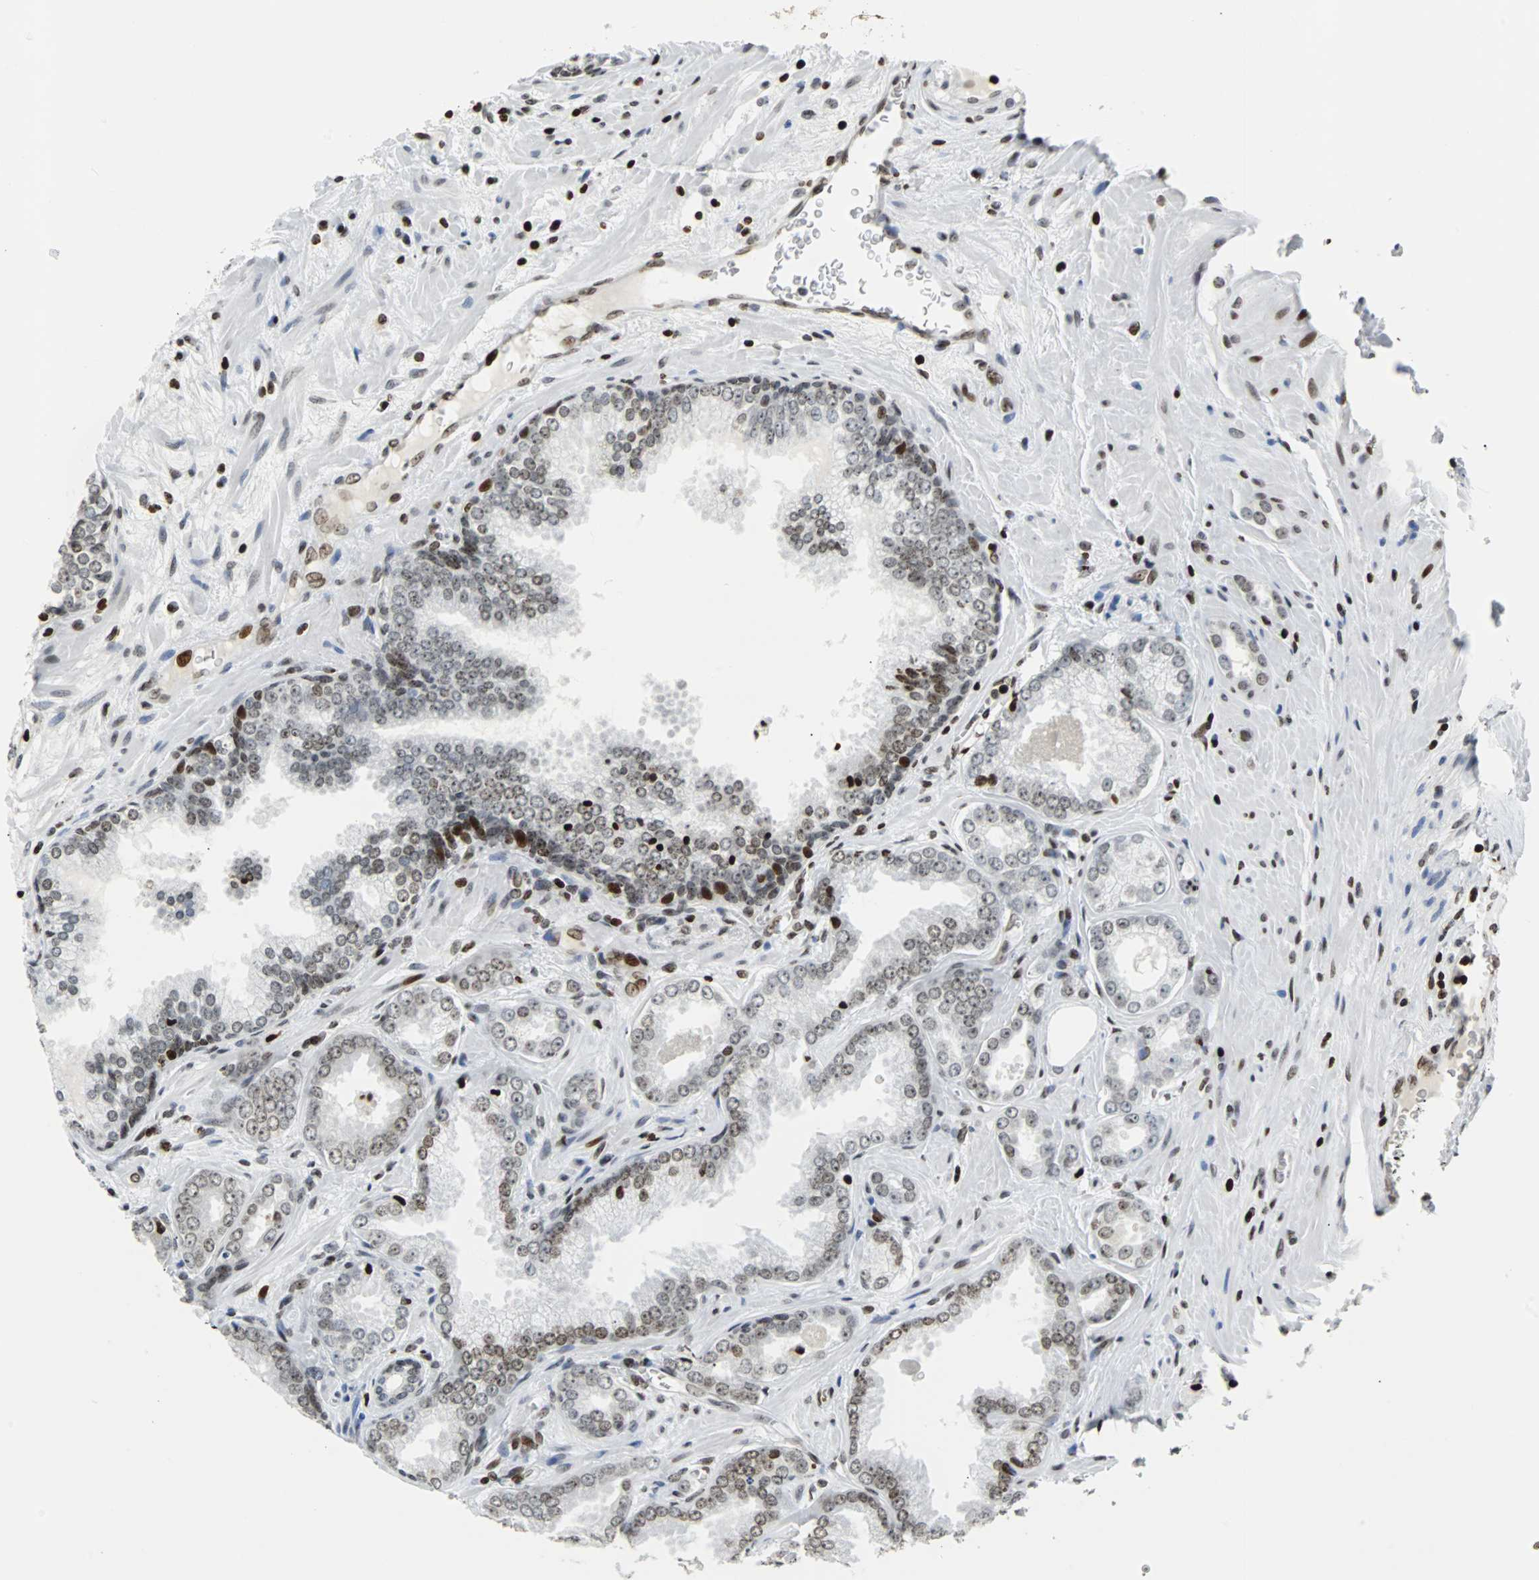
{"staining": {"intensity": "weak", "quantity": "<25%", "location": "nuclear"}, "tissue": "prostate cancer", "cell_type": "Tumor cells", "image_type": "cancer", "snomed": [{"axis": "morphology", "description": "Adenocarcinoma, Low grade"}, {"axis": "topography", "description": "Prostate"}], "caption": "Immunohistochemical staining of human prostate cancer displays no significant staining in tumor cells. (DAB immunohistochemistry with hematoxylin counter stain).", "gene": "ZNF131", "patient": {"sex": "male", "age": 60}}